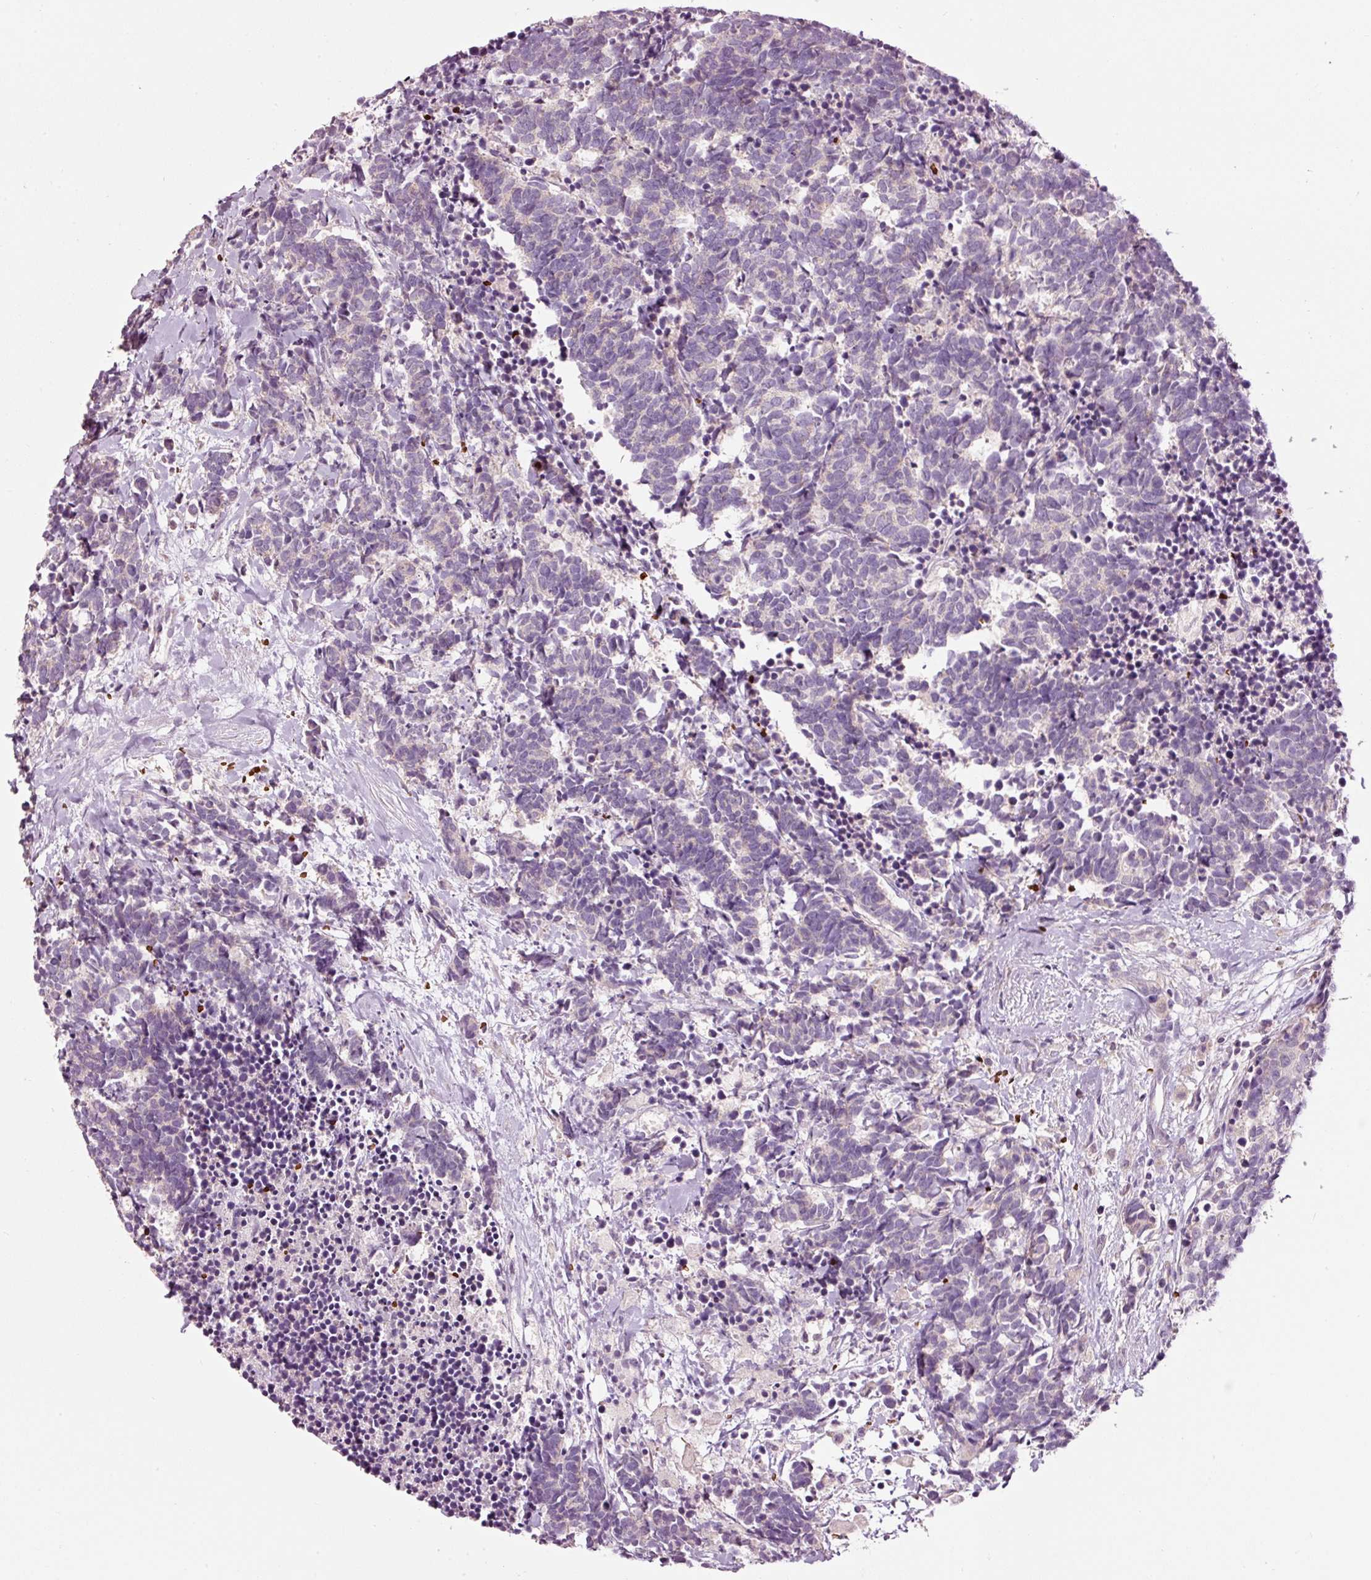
{"staining": {"intensity": "negative", "quantity": "none", "location": "none"}, "tissue": "carcinoid", "cell_type": "Tumor cells", "image_type": "cancer", "snomed": [{"axis": "morphology", "description": "Carcinoma, NOS"}, {"axis": "morphology", "description": "Carcinoid, malignant, NOS"}, {"axis": "topography", "description": "Prostate"}], "caption": "This is an IHC photomicrograph of human carcinoma. There is no staining in tumor cells.", "gene": "LDHAL6B", "patient": {"sex": "male", "age": 57}}